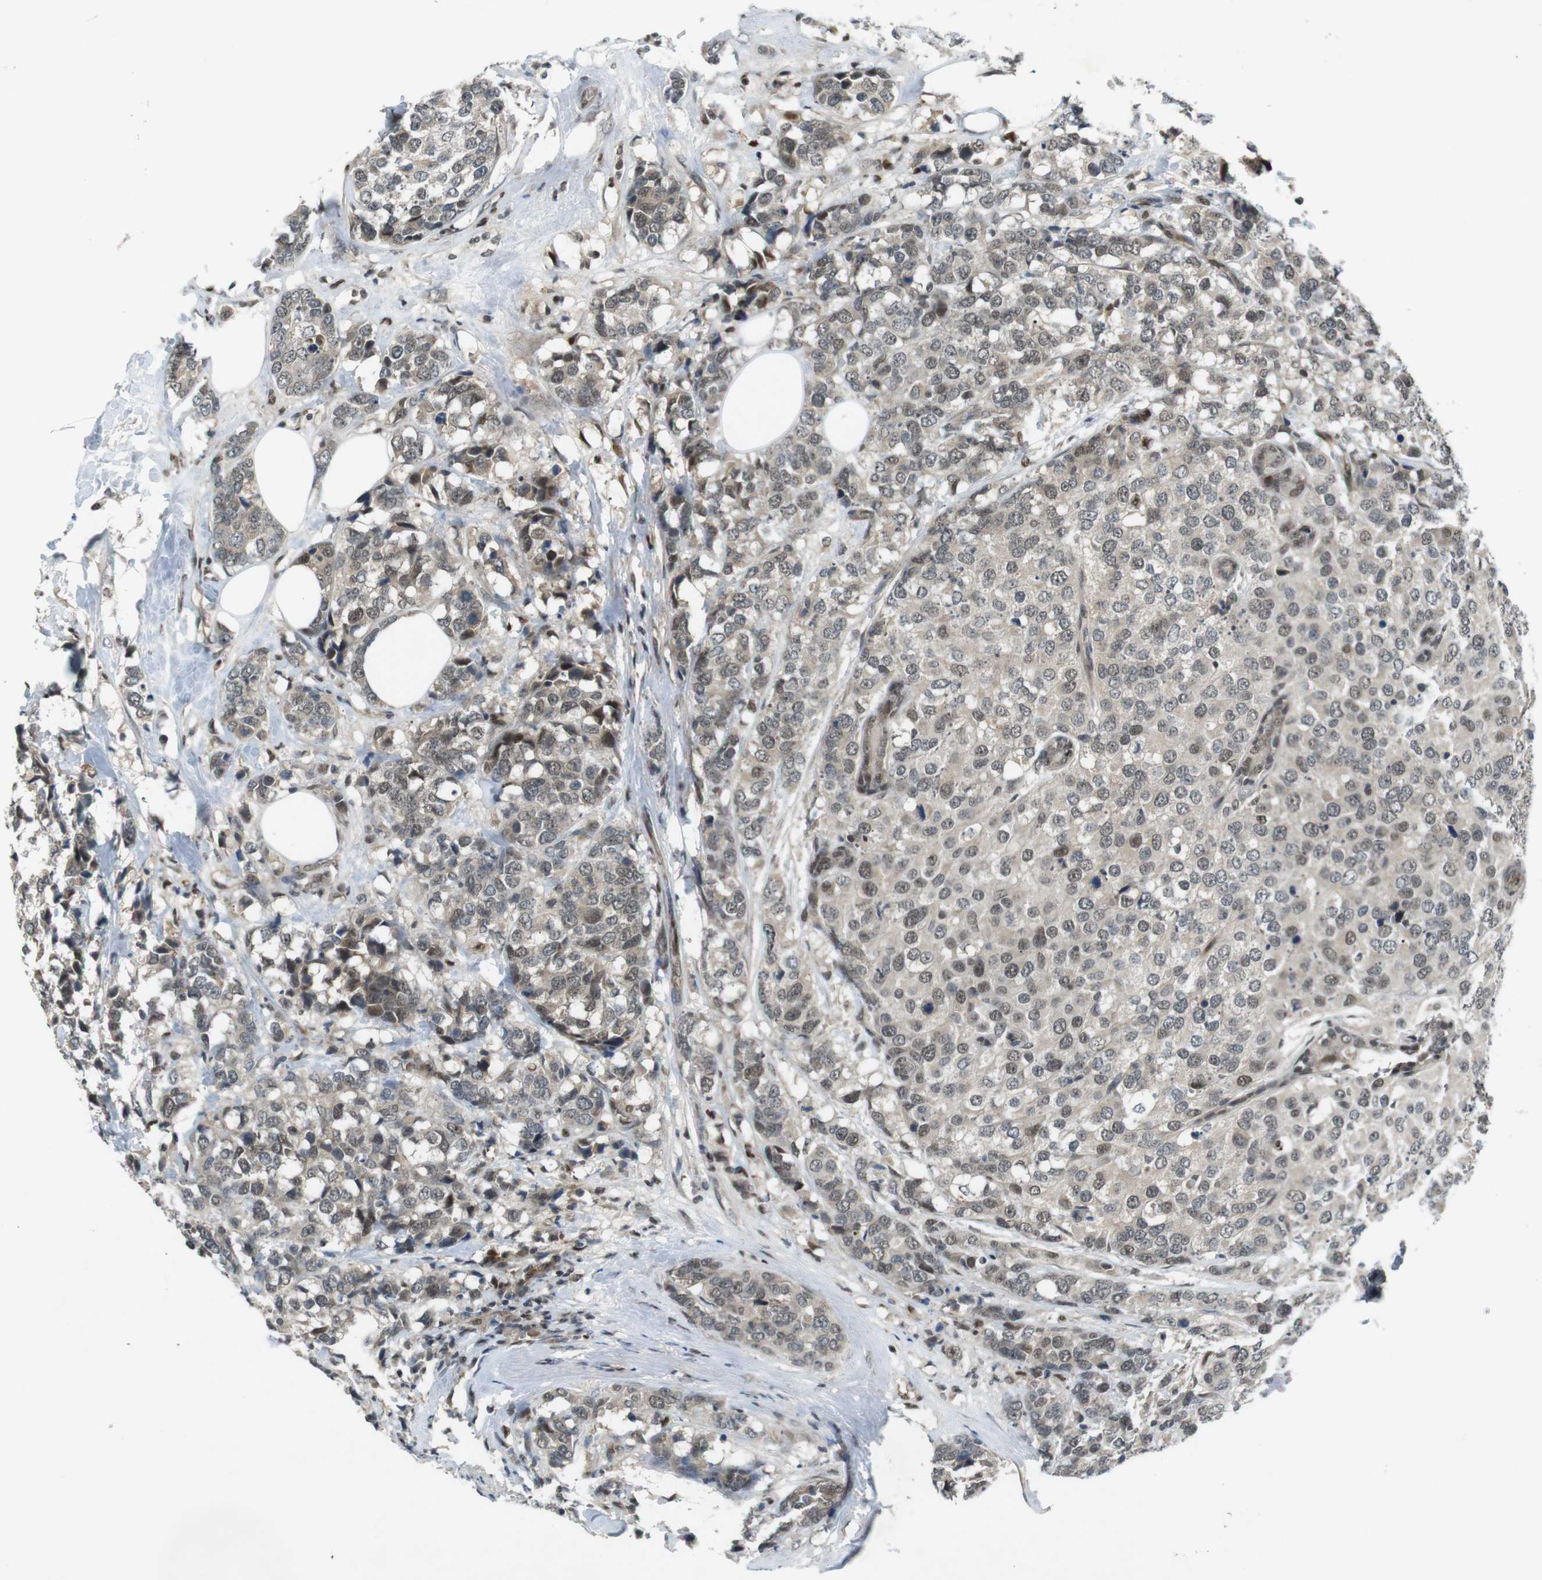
{"staining": {"intensity": "weak", "quantity": ">75%", "location": "cytoplasmic/membranous,nuclear"}, "tissue": "breast cancer", "cell_type": "Tumor cells", "image_type": "cancer", "snomed": [{"axis": "morphology", "description": "Lobular carcinoma"}, {"axis": "topography", "description": "Breast"}], "caption": "Immunohistochemistry (IHC) photomicrograph of breast cancer stained for a protein (brown), which reveals low levels of weak cytoplasmic/membranous and nuclear expression in about >75% of tumor cells.", "gene": "MAPKAPK5", "patient": {"sex": "female", "age": 59}}